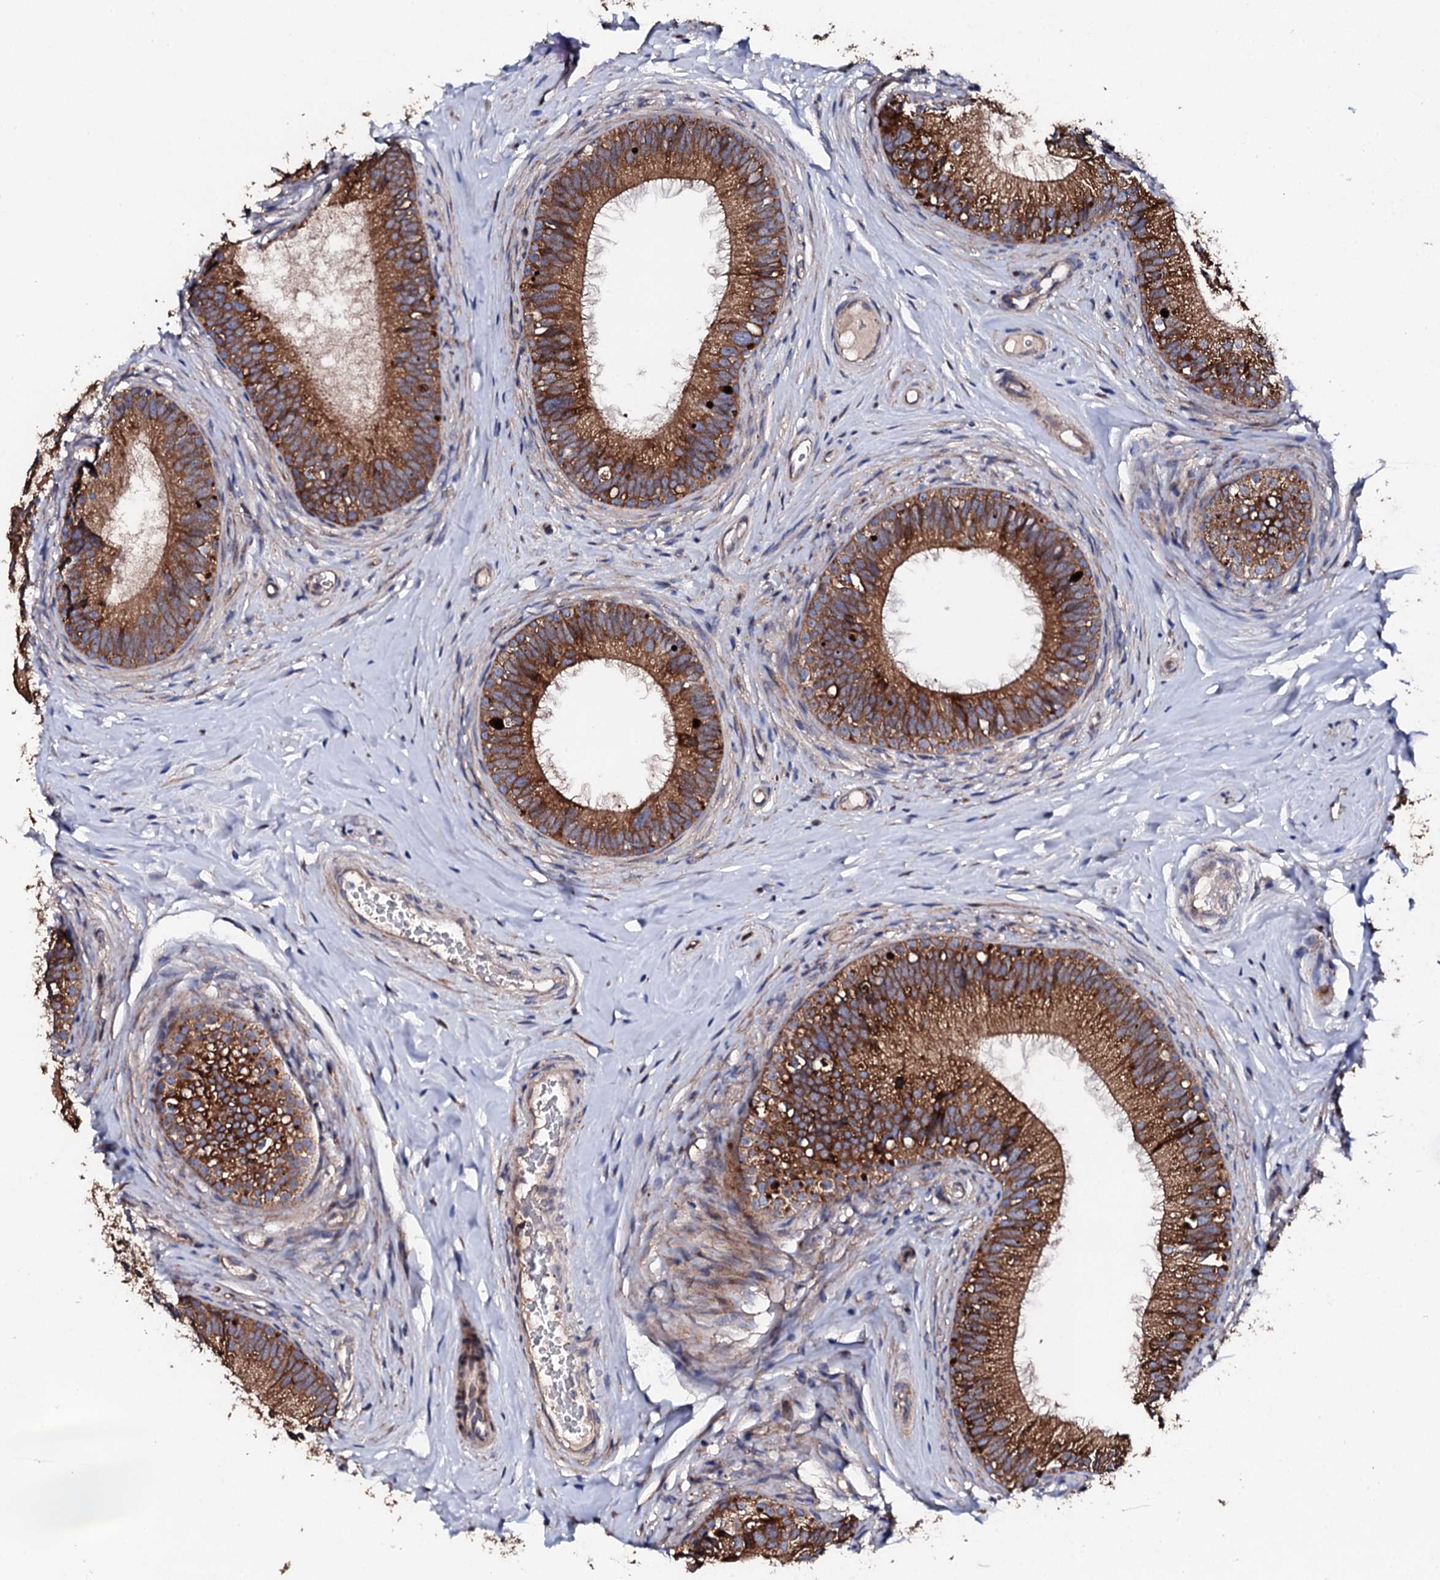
{"staining": {"intensity": "strong", "quantity": ">75%", "location": "cytoplasmic/membranous"}, "tissue": "epididymis", "cell_type": "Glandular cells", "image_type": "normal", "snomed": [{"axis": "morphology", "description": "Normal tissue, NOS"}, {"axis": "topography", "description": "Epididymis"}], "caption": "A high-resolution photomicrograph shows IHC staining of normal epididymis, which demonstrates strong cytoplasmic/membranous positivity in approximately >75% of glandular cells. Using DAB (3,3'-diaminobenzidine) (brown) and hematoxylin (blue) stains, captured at high magnification using brightfield microscopy.", "gene": "LIPT2", "patient": {"sex": "male", "age": 33}}